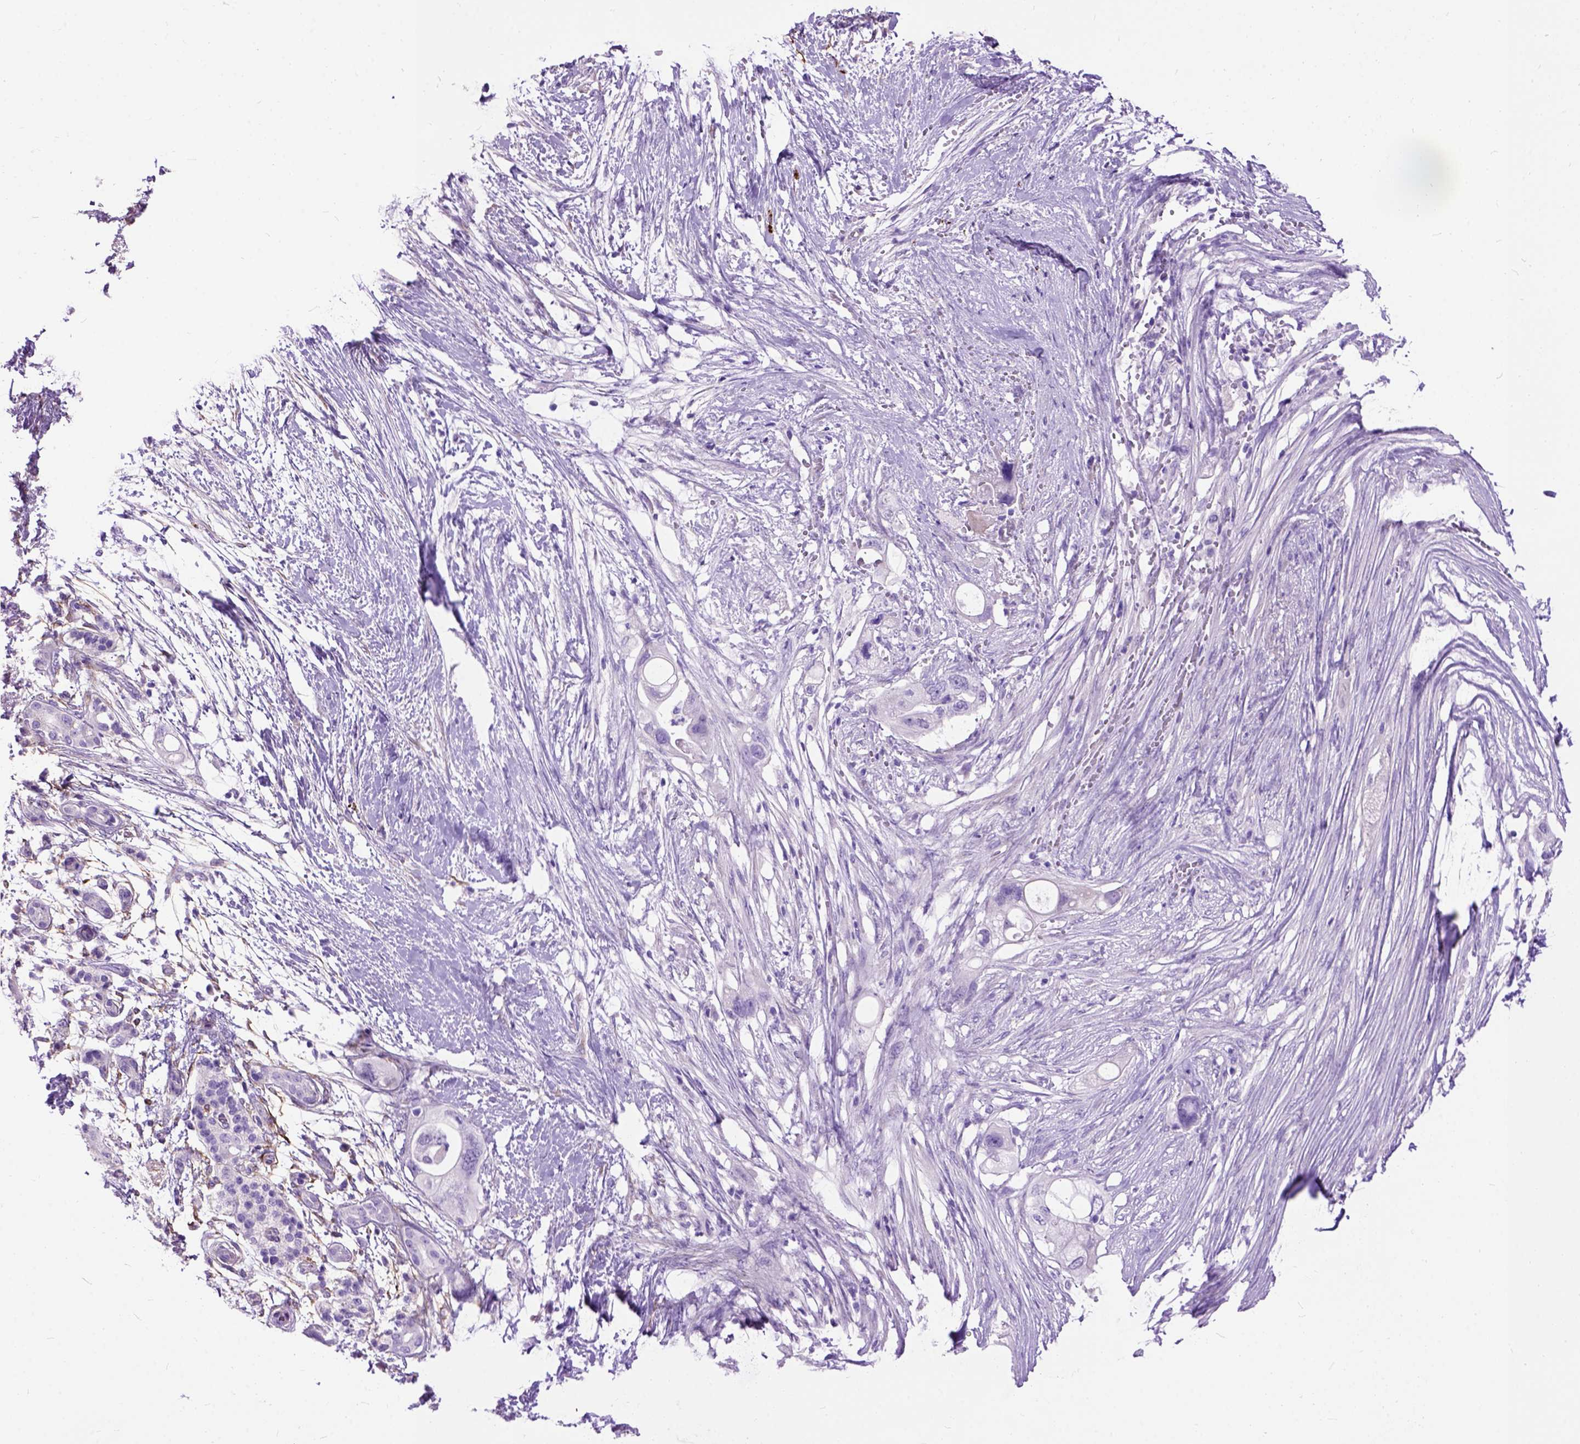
{"staining": {"intensity": "negative", "quantity": "none", "location": "none"}, "tissue": "pancreatic cancer", "cell_type": "Tumor cells", "image_type": "cancer", "snomed": [{"axis": "morphology", "description": "Adenocarcinoma, NOS"}, {"axis": "topography", "description": "Pancreas"}], "caption": "Tumor cells show no significant protein positivity in pancreatic cancer (adenocarcinoma).", "gene": "MAPT", "patient": {"sex": "female", "age": 72}}